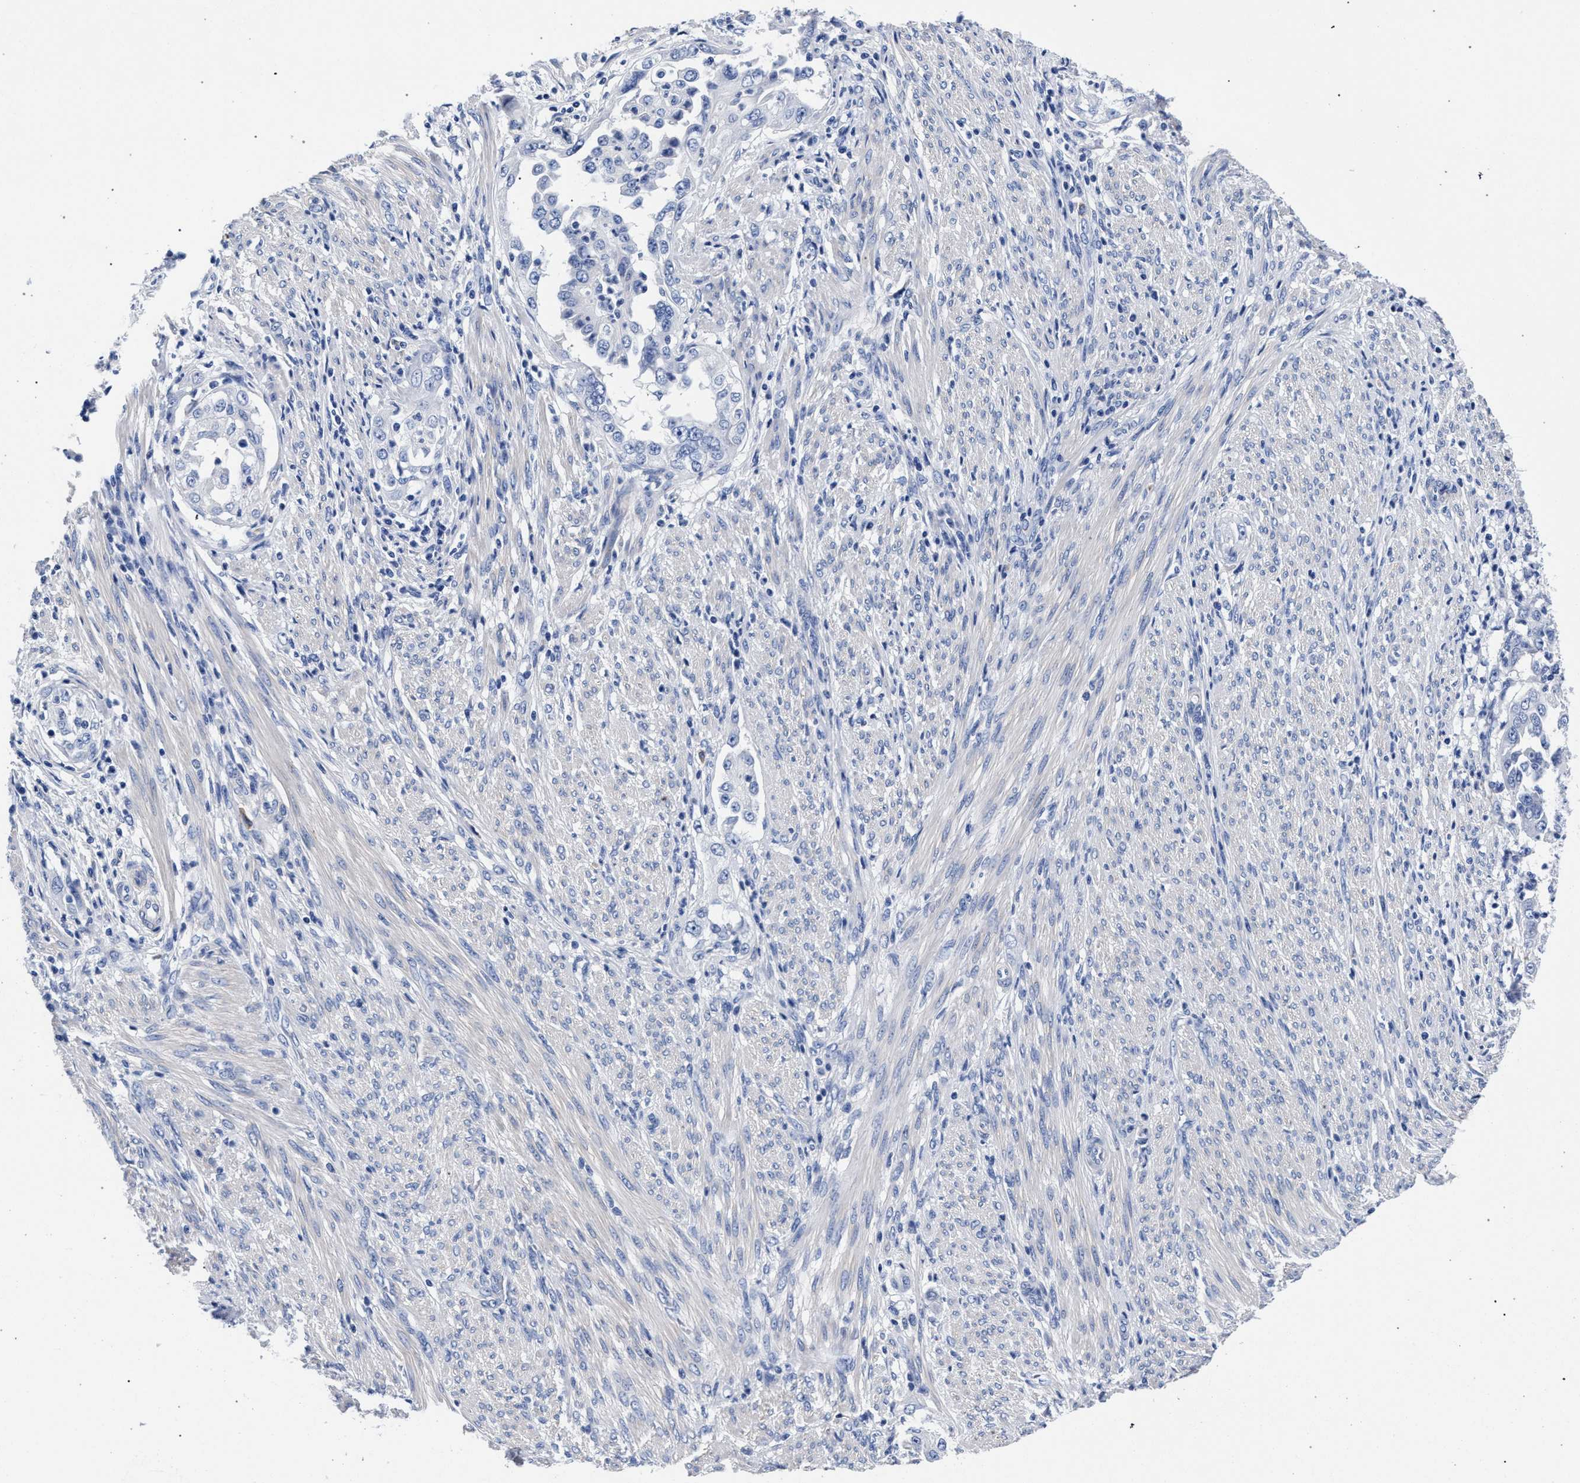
{"staining": {"intensity": "negative", "quantity": "none", "location": "none"}, "tissue": "endometrial cancer", "cell_type": "Tumor cells", "image_type": "cancer", "snomed": [{"axis": "morphology", "description": "Adenocarcinoma, NOS"}, {"axis": "topography", "description": "Endometrium"}], "caption": "IHC of human endometrial adenocarcinoma exhibits no expression in tumor cells.", "gene": "AKAP4", "patient": {"sex": "female", "age": 85}}